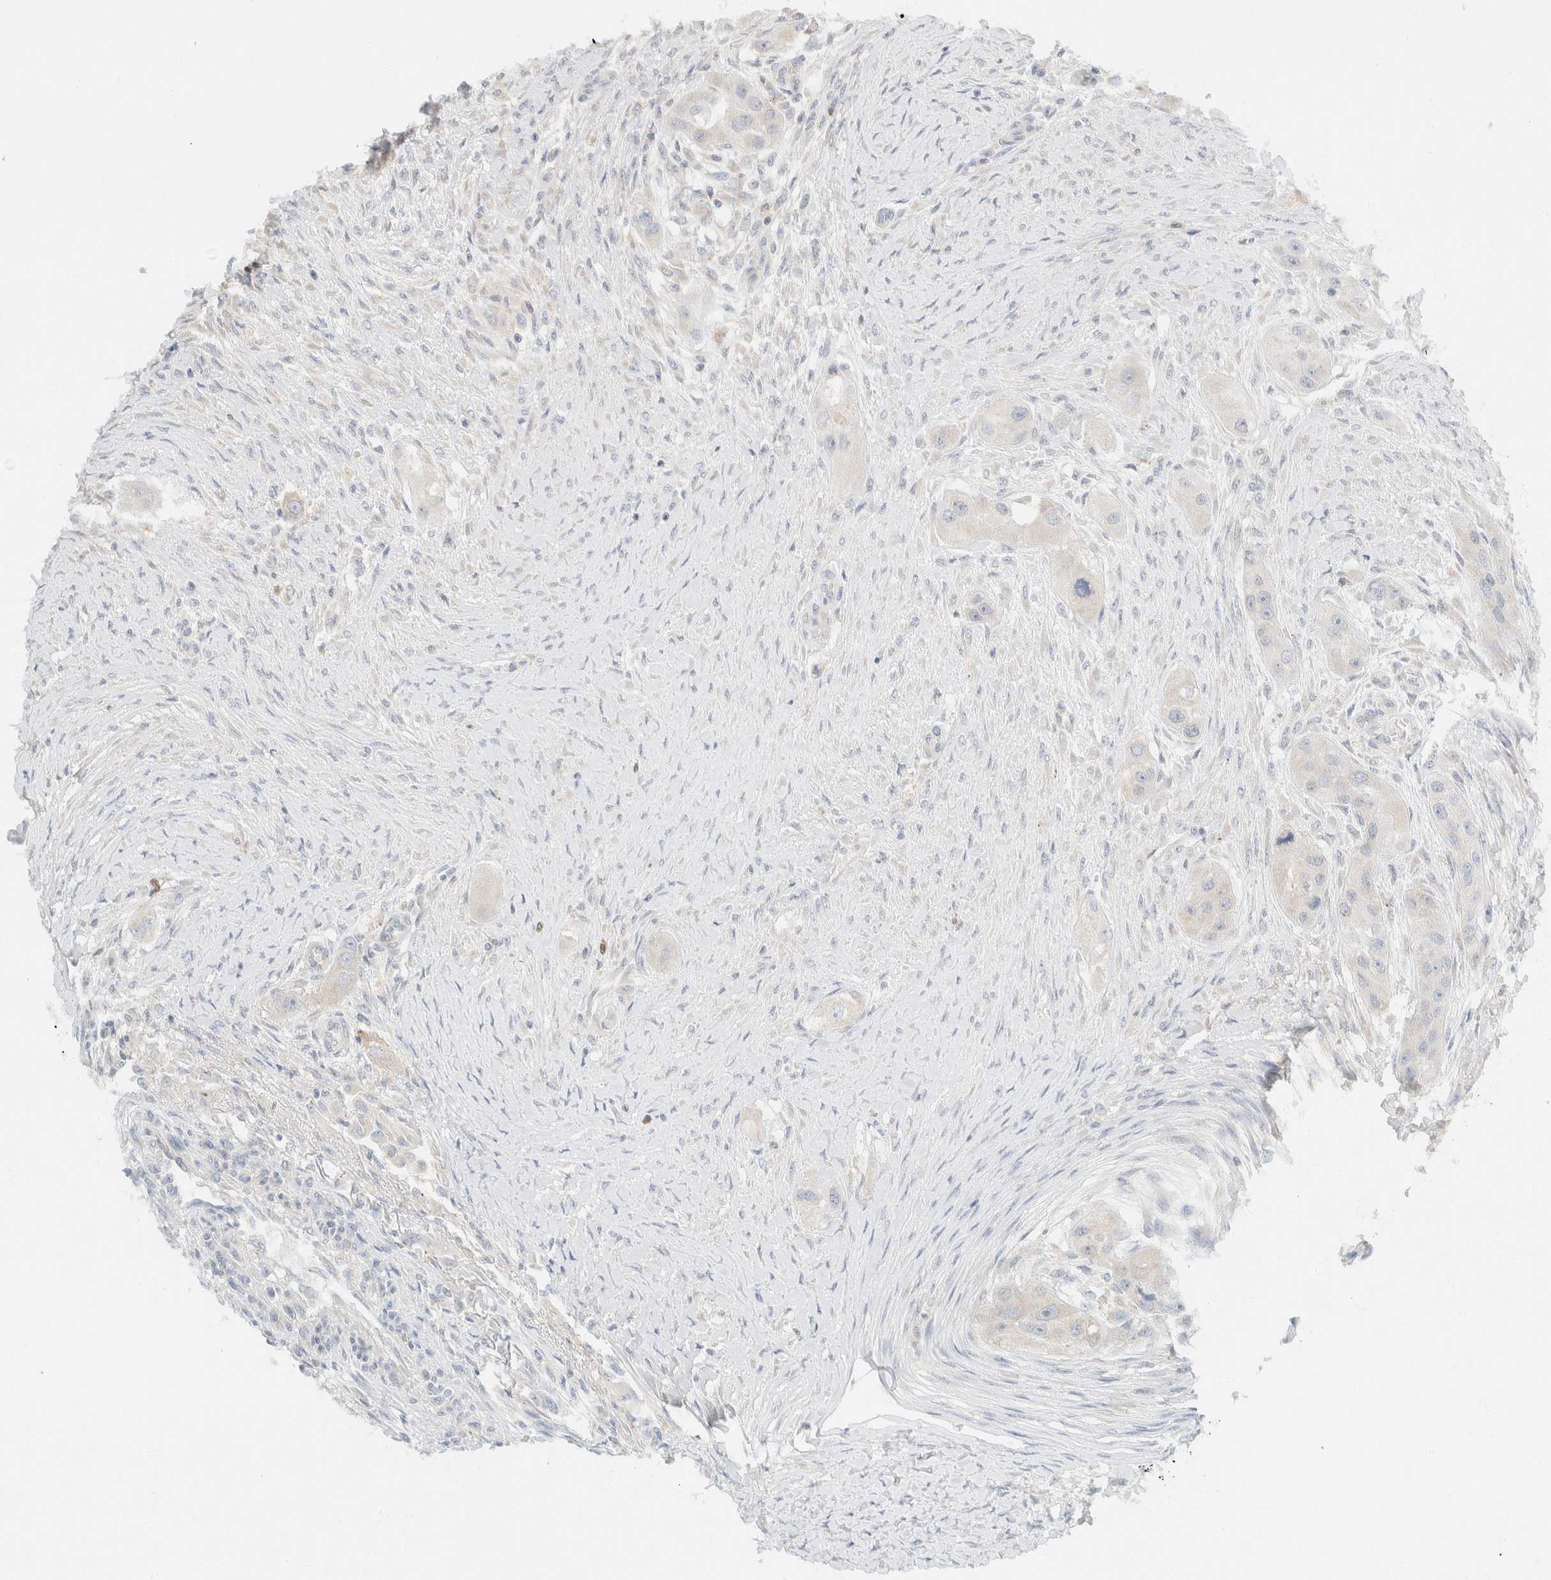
{"staining": {"intensity": "negative", "quantity": "none", "location": "none"}, "tissue": "head and neck cancer", "cell_type": "Tumor cells", "image_type": "cancer", "snomed": [{"axis": "morphology", "description": "Normal tissue, NOS"}, {"axis": "morphology", "description": "Squamous cell carcinoma, NOS"}, {"axis": "topography", "description": "Skeletal muscle"}, {"axis": "topography", "description": "Head-Neck"}], "caption": "Image shows no significant protein expression in tumor cells of squamous cell carcinoma (head and neck).", "gene": "SH3GLB2", "patient": {"sex": "male", "age": 51}}